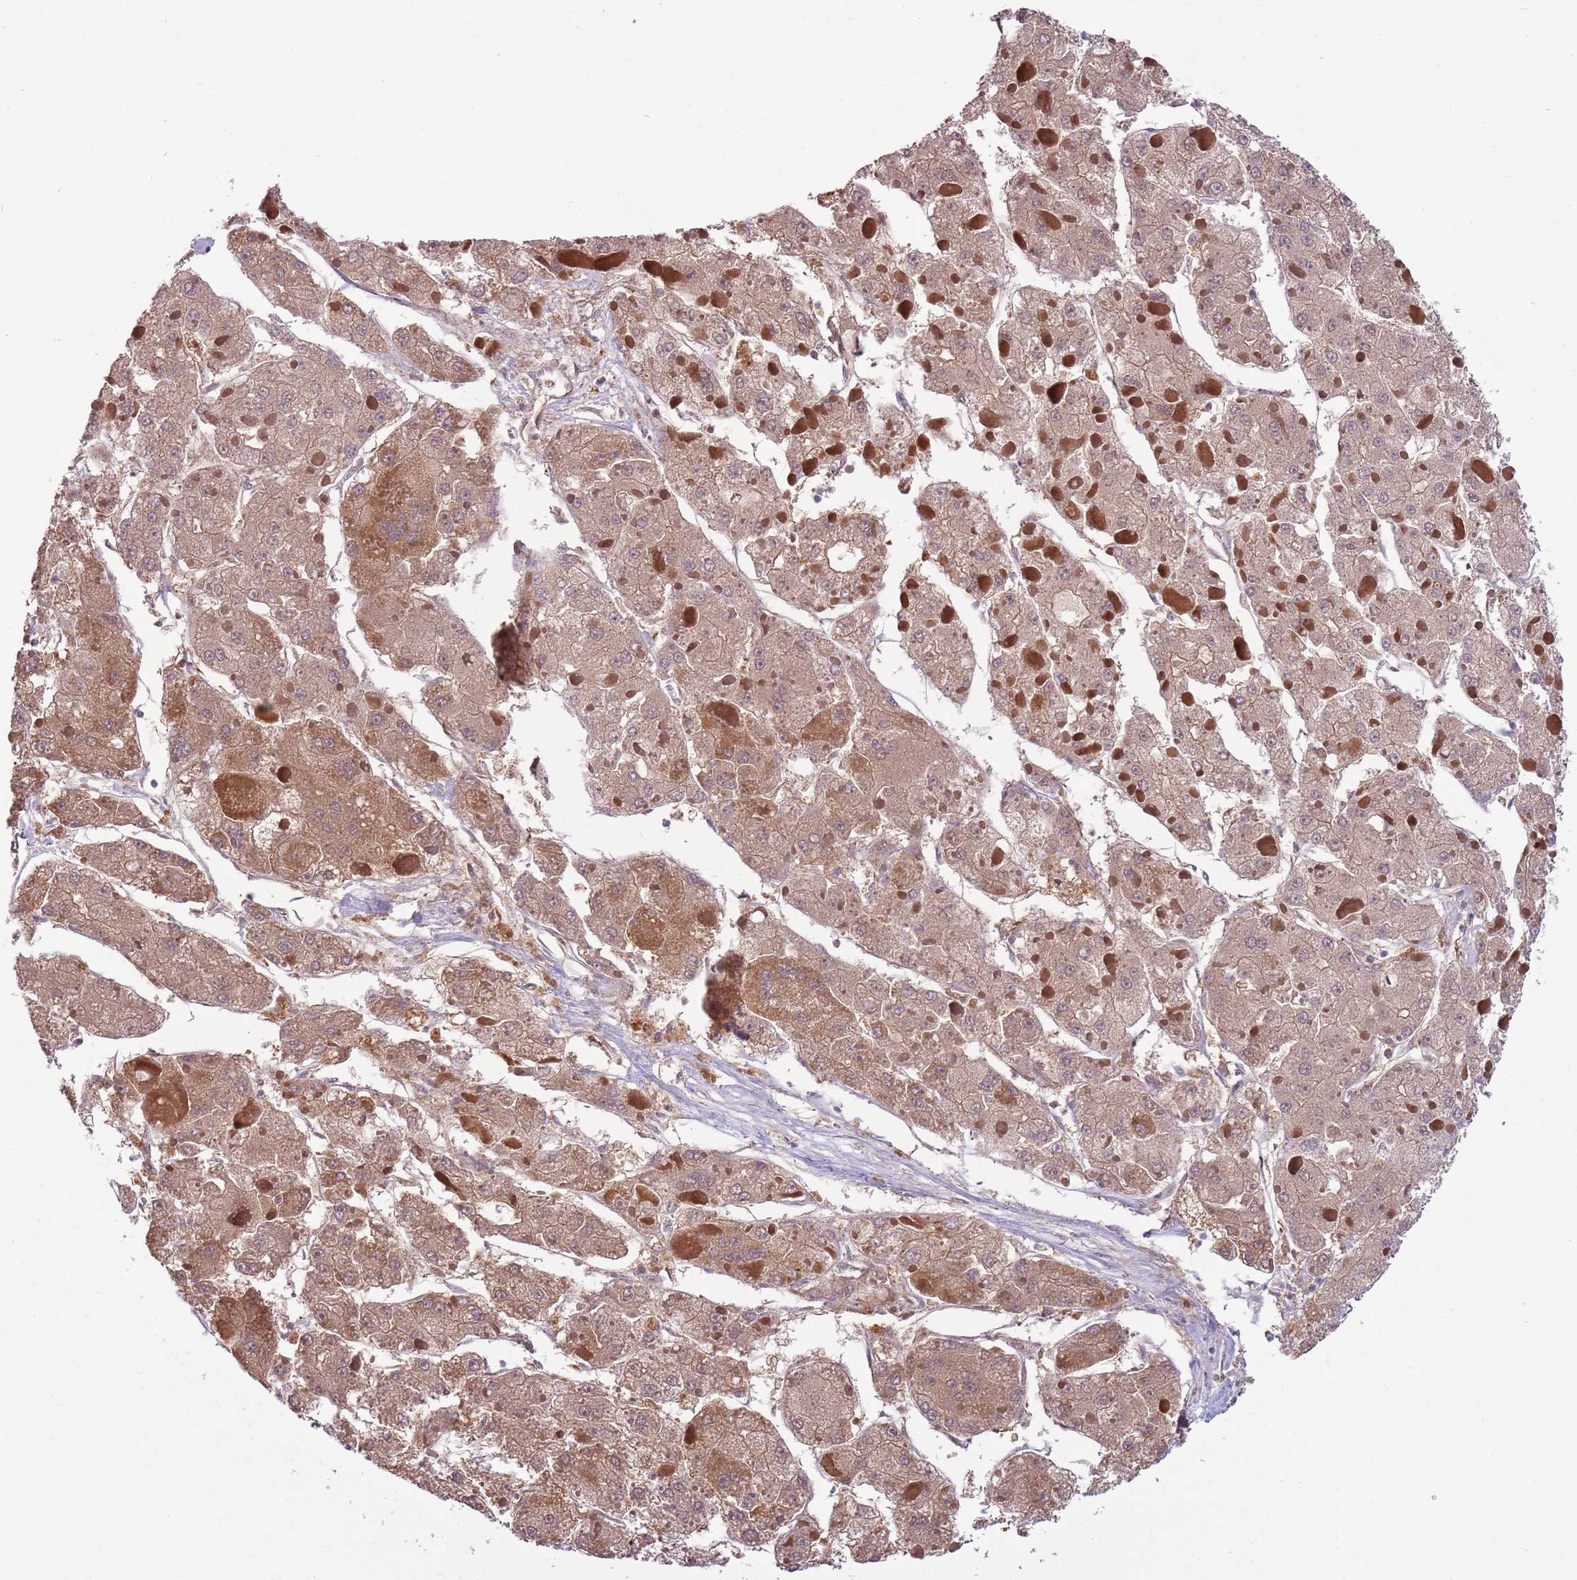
{"staining": {"intensity": "weak", "quantity": ">75%", "location": "cytoplasmic/membranous"}, "tissue": "liver cancer", "cell_type": "Tumor cells", "image_type": "cancer", "snomed": [{"axis": "morphology", "description": "Carcinoma, Hepatocellular, NOS"}, {"axis": "topography", "description": "Liver"}], "caption": "The image shows a brown stain indicating the presence of a protein in the cytoplasmic/membranous of tumor cells in hepatocellular carcinoma (liver).", "gene": "TM2D1", "patient": {"sex": "female", "age": 73}}